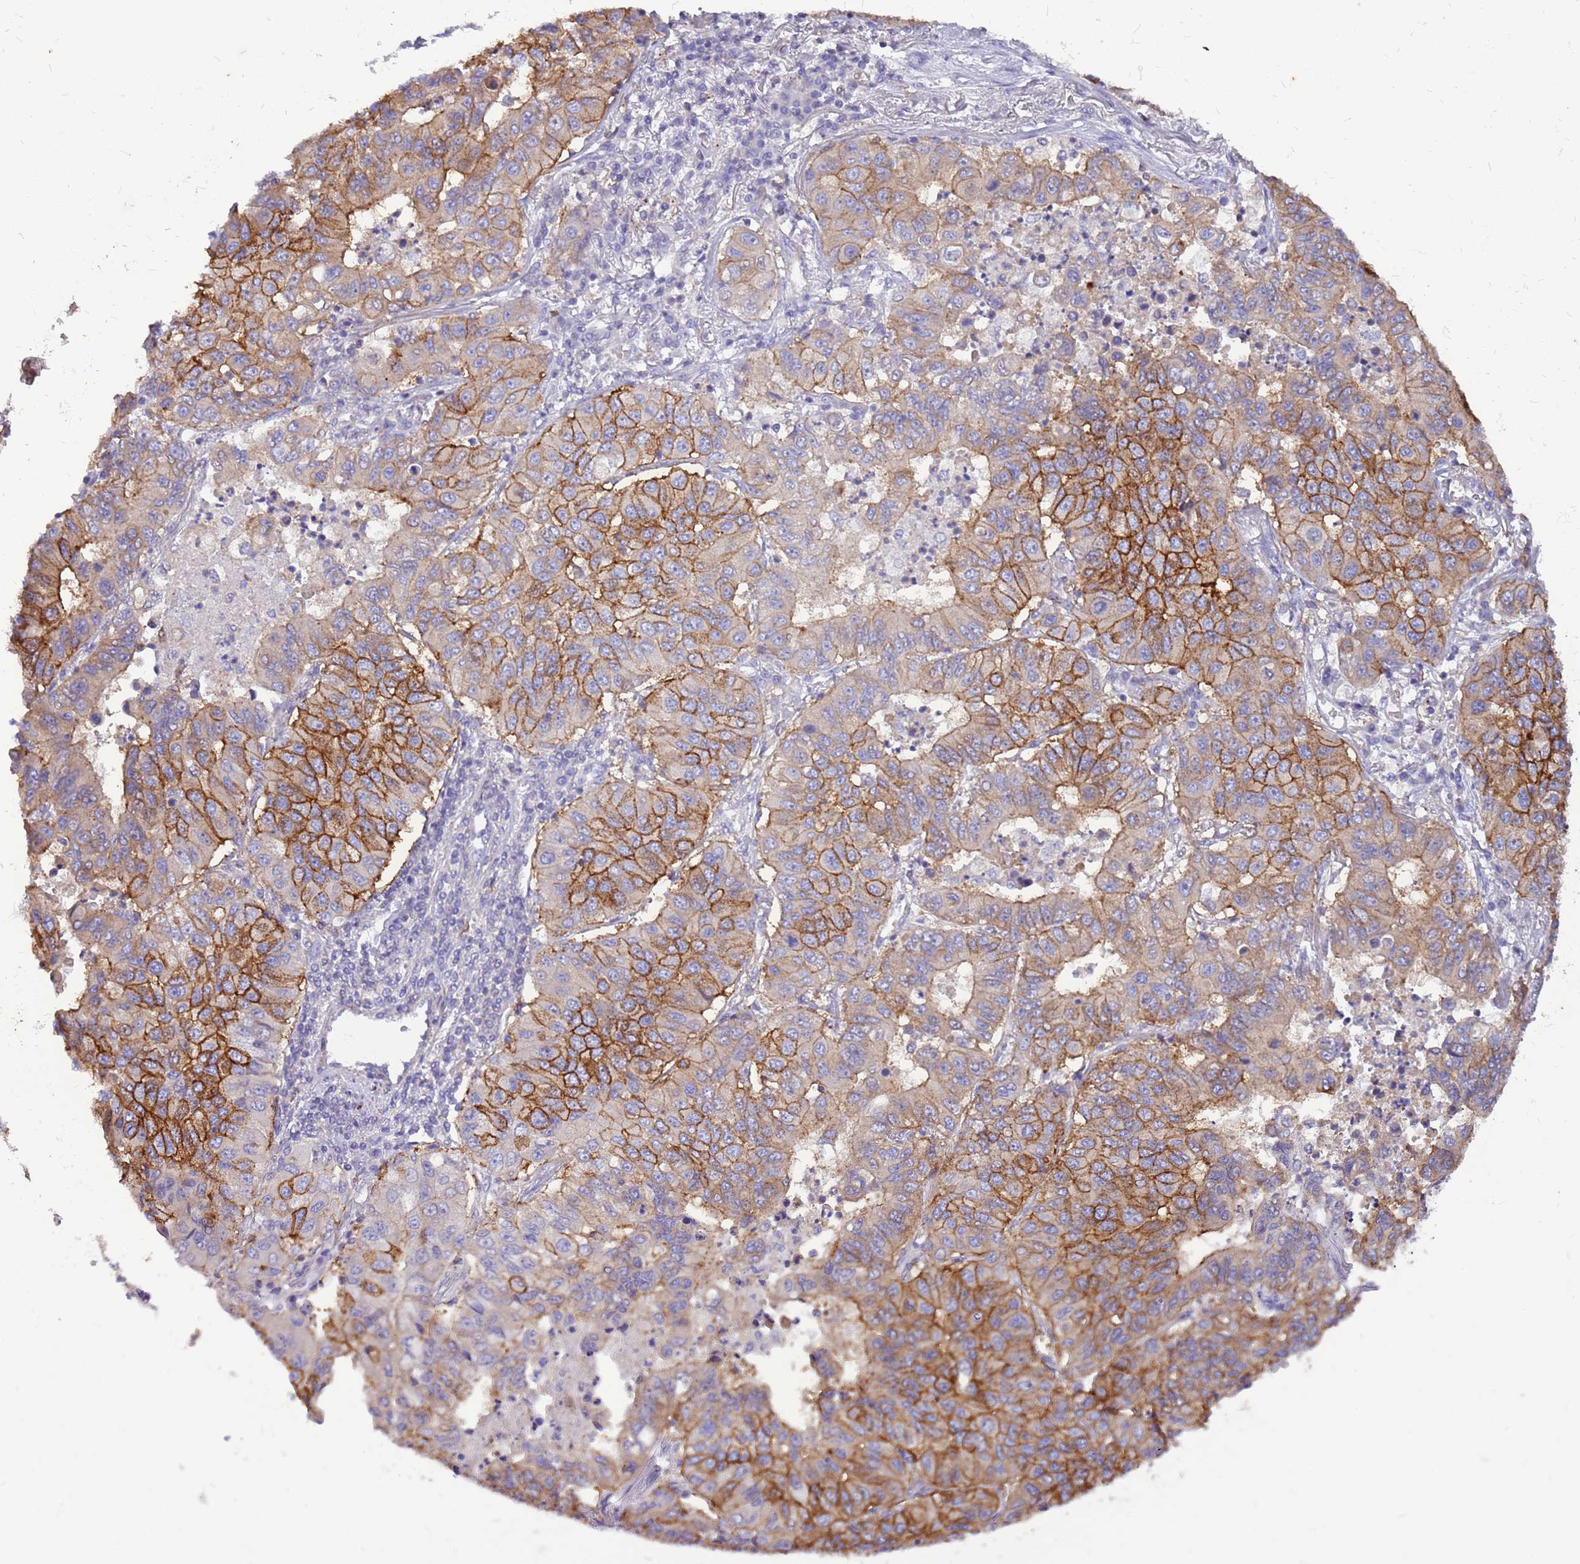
{"staining": {"intensity": "strong", "quantity": "25%-75%", "location": "cytoplasmic/membranous"}, "tissue": "lung cancer", "cell_type": "Tumor cells", "image_type": "cancer", "snomed": [{"axis": "morphology", "description": "Squamous cell carcinoma, NOS"}, {"axis": "topography", "description": "Lung"}], "caption": "A brown stain labels strong cytoplasmic/membranous positivity of a protein in human squamous cell carcinoma (lung) tumor cells.", "gene": "WDR90", "patient": {"sex": "male", "age": 74}}